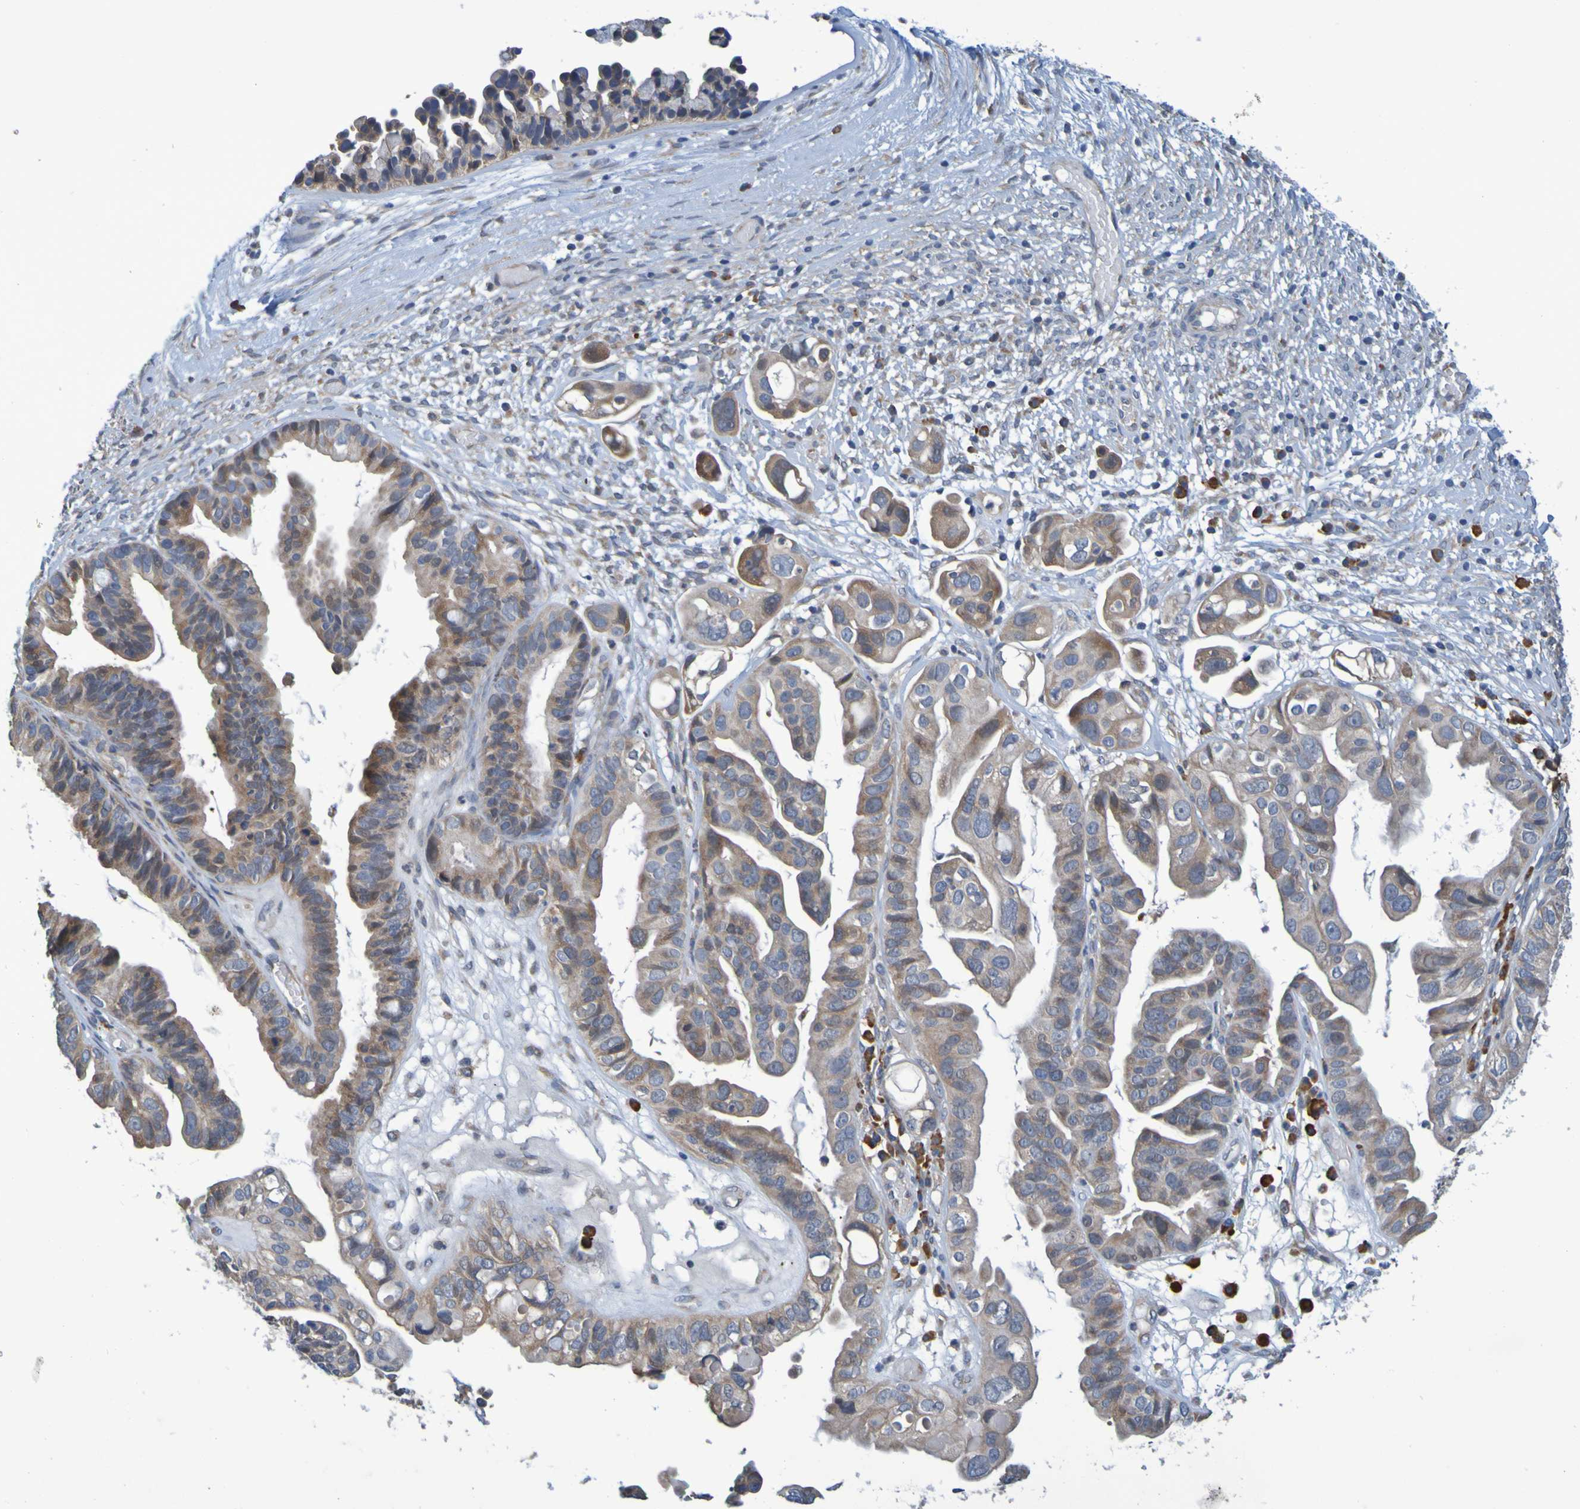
{"staining": {"intensity": "weak", "quantity": ">75%", "location": "cytoplasmic/membranous"}, "tissue": "ovarian cancer", "cell_type": "Tumor cells", "image_type": "cancer", "snomed": [{"axis": "morphology", "description": "Cystadenocarcinoma, serous, NOS"}, {"axis": "topography", "description": "Ovary"}], "caption": "There is low levels of weak cytoplasmic/membranous positivity in tumor cells of ovarian cancer (serous cystadenocarcinoma), as demonstrated by immunohistochemical staining (brown color).", "gene": "CLDN18", "patient": {"sex": "female", "age": 56}}